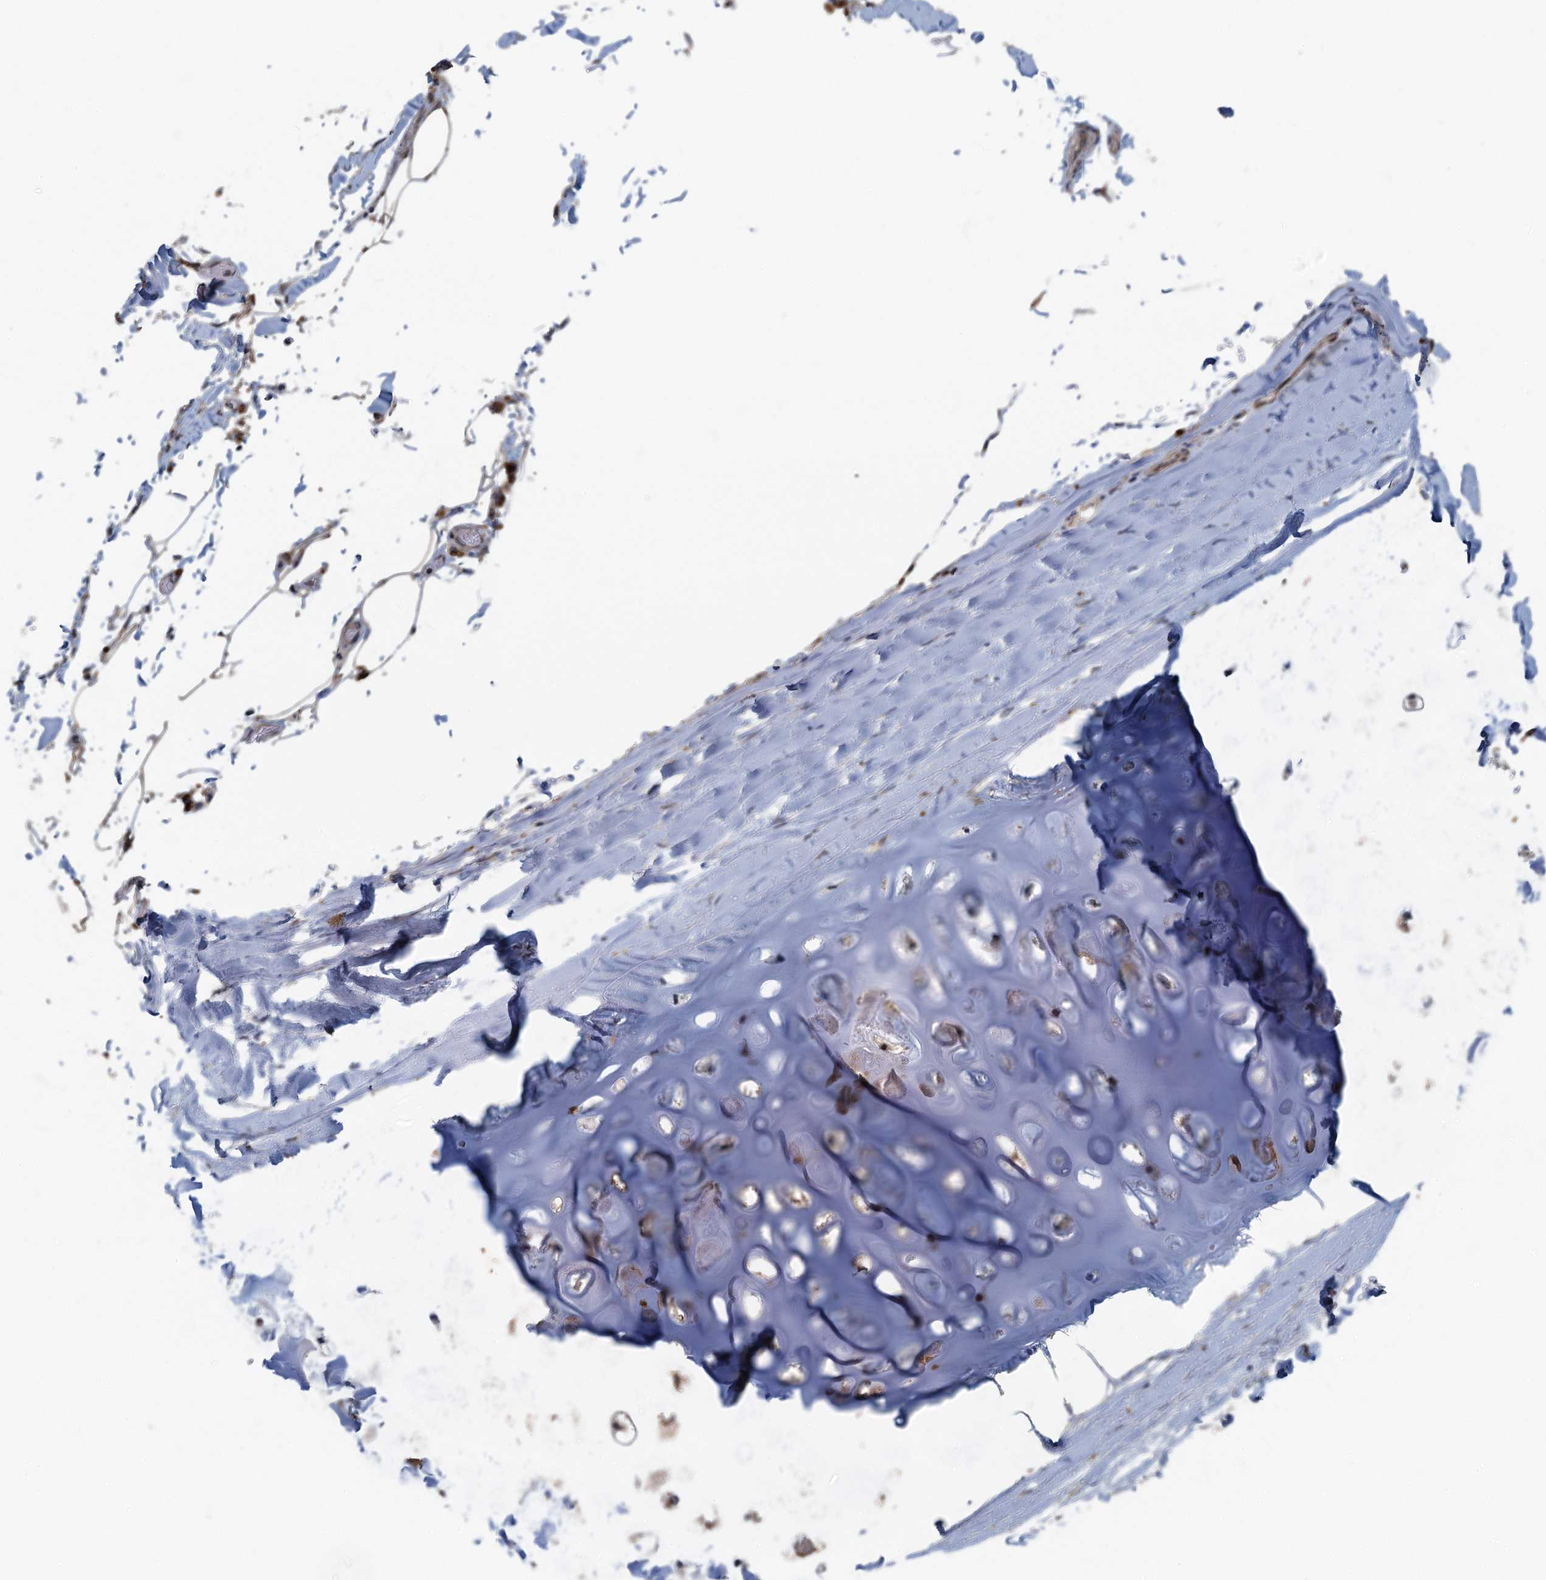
{"staining": {"intensity": "weak", "quantity": "25%-75%", "location": "cytoplasmic/membranous"}, "tissue": "adipose tissue", "cell_type": "Adipocytes", "image_type": "normal", "snomed": [{"axis": "morphology", "description": "Normal tissue, NOS"}, {"axis": "topography", "description": "Bronchus"}], "caption": "Adipose tissue stained with DAB (3,3'-diaminobenzidine) IHC reveals low levels of weak cytoplasmic/membranous staining in approximately 25%-75% of adipocytes.", "gene": "AGRN", "patient": {"sex": "male", "age": 66}}